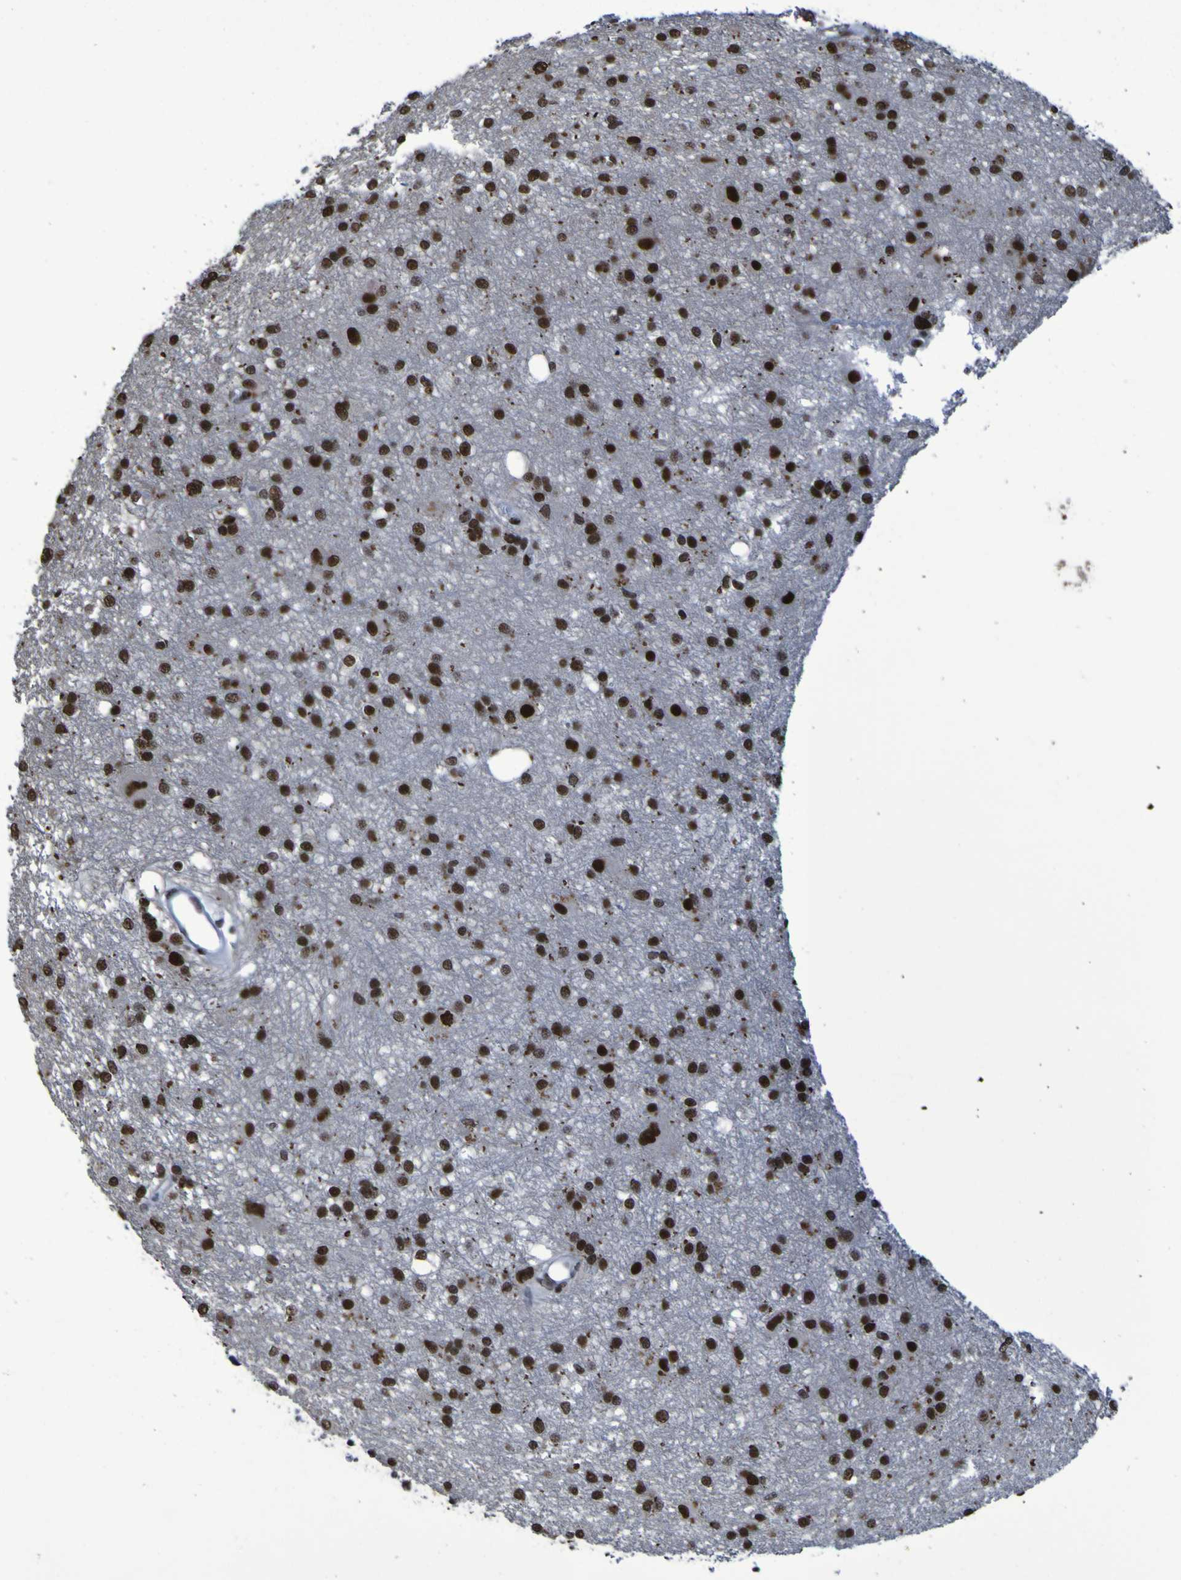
{"staining": {"intensity": "strong", "quantity": ">75%", "location": "nuclear"}, "tissue": "glioma", "cell_type": "Tumor cells", "image_type": "cancer", "snomed": [{"axis": "morphology", "description": "Glioma, malignant, High grade"}, {"axis": "topography", "description": "Brain"}], "caption": "Human glioma stained for a protein (brown) reveals strong nuclear positive staining in about >75% of tumor cells.", "gene": "HNRNPR", "patient": {"sex": "female", "age": 59}}